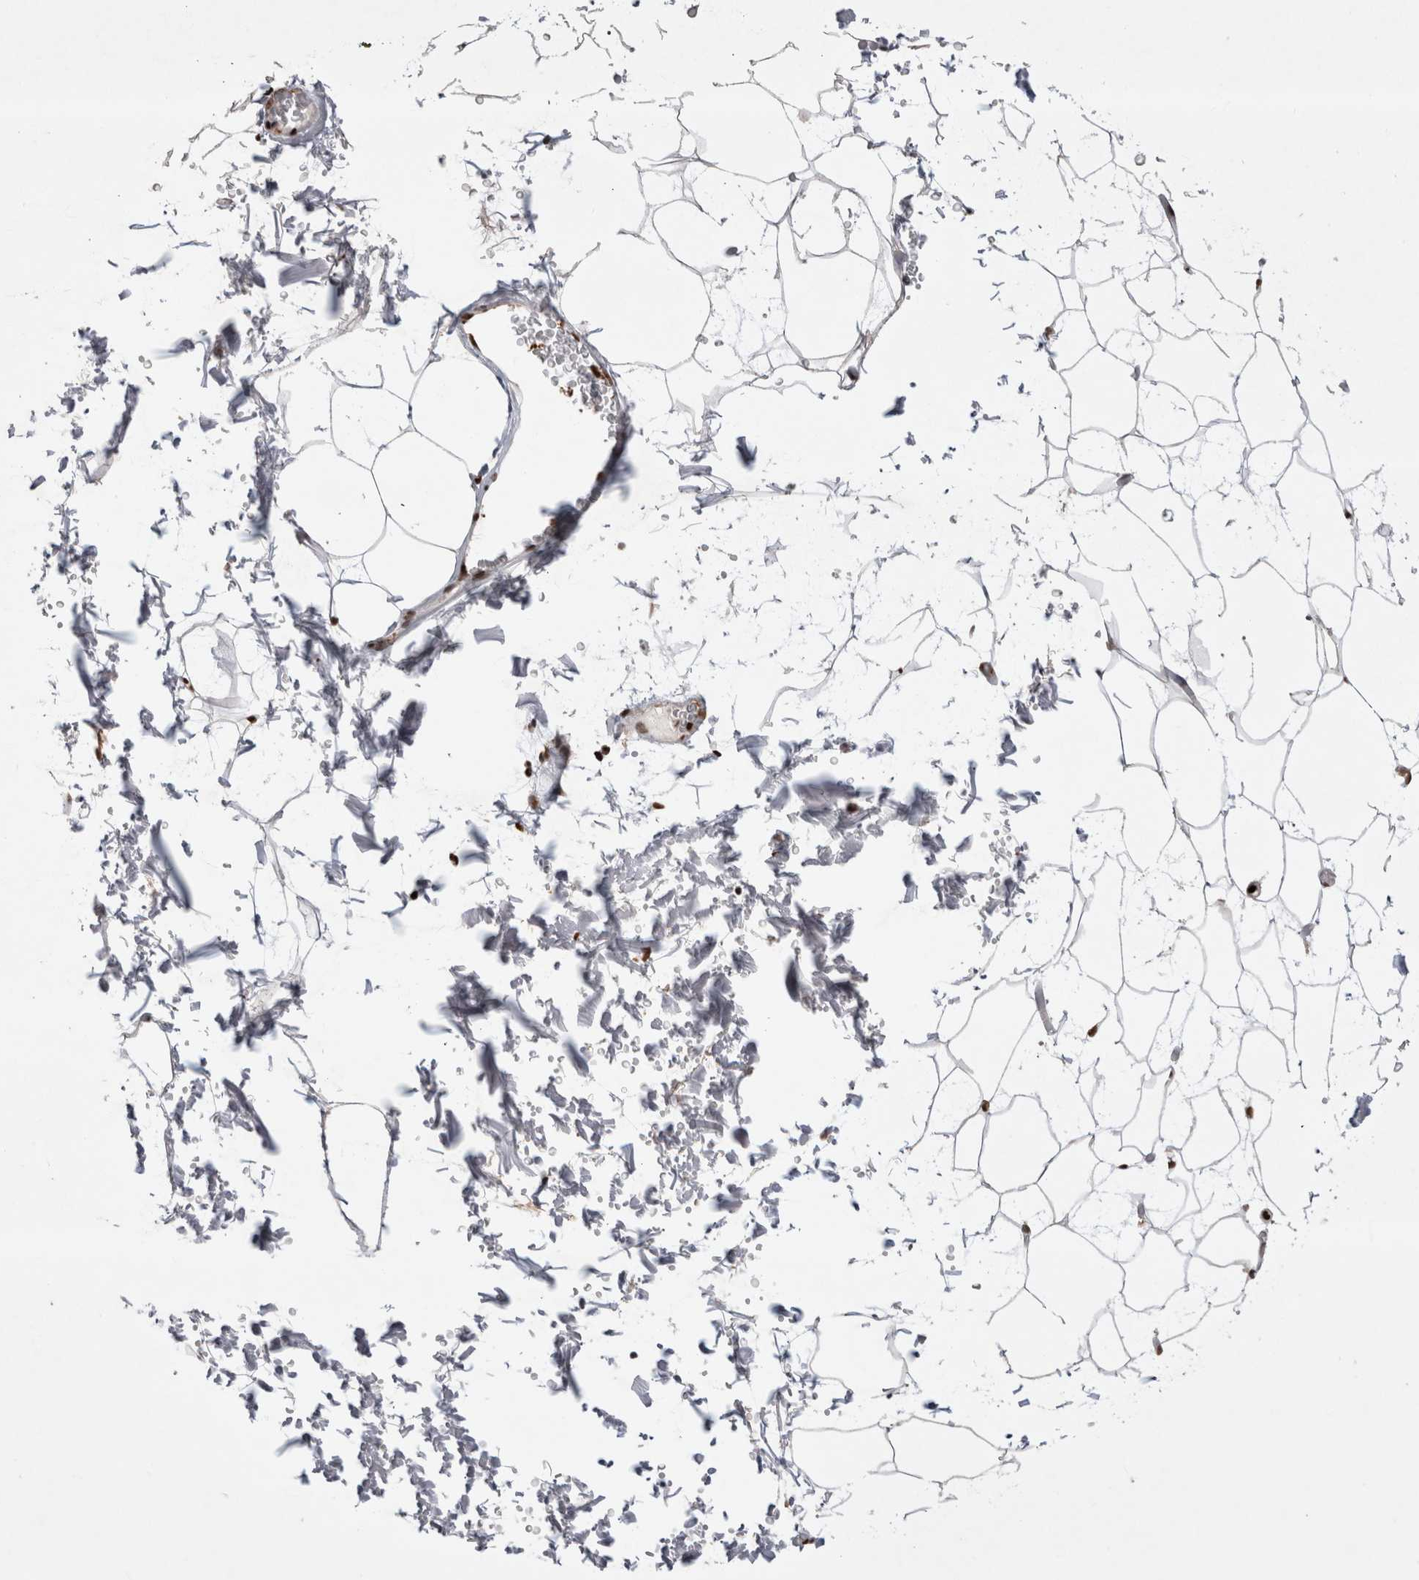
{"staining": {"intensity": "moderate", "quantity": ">75%", "location": "nuclear"}, "tissue": "adipose tissue", "cell_type": "Adipocytes", "image_type": "normal", "snomed": [{"axis": "morphology", "description": "Normal tissue, NOS"}, {"axis": "topography", "description": "Soft tissue"}], "caption": "This micrograph demonstrates normal adipose tissue stained with IHC to label a protein in brown. The nuclear of adipocytes show moderate positivity for the protein. Nuclei are counter-stained blue.", "gene": "EYA2", "patient": {"sex": "male", "age": 72}}